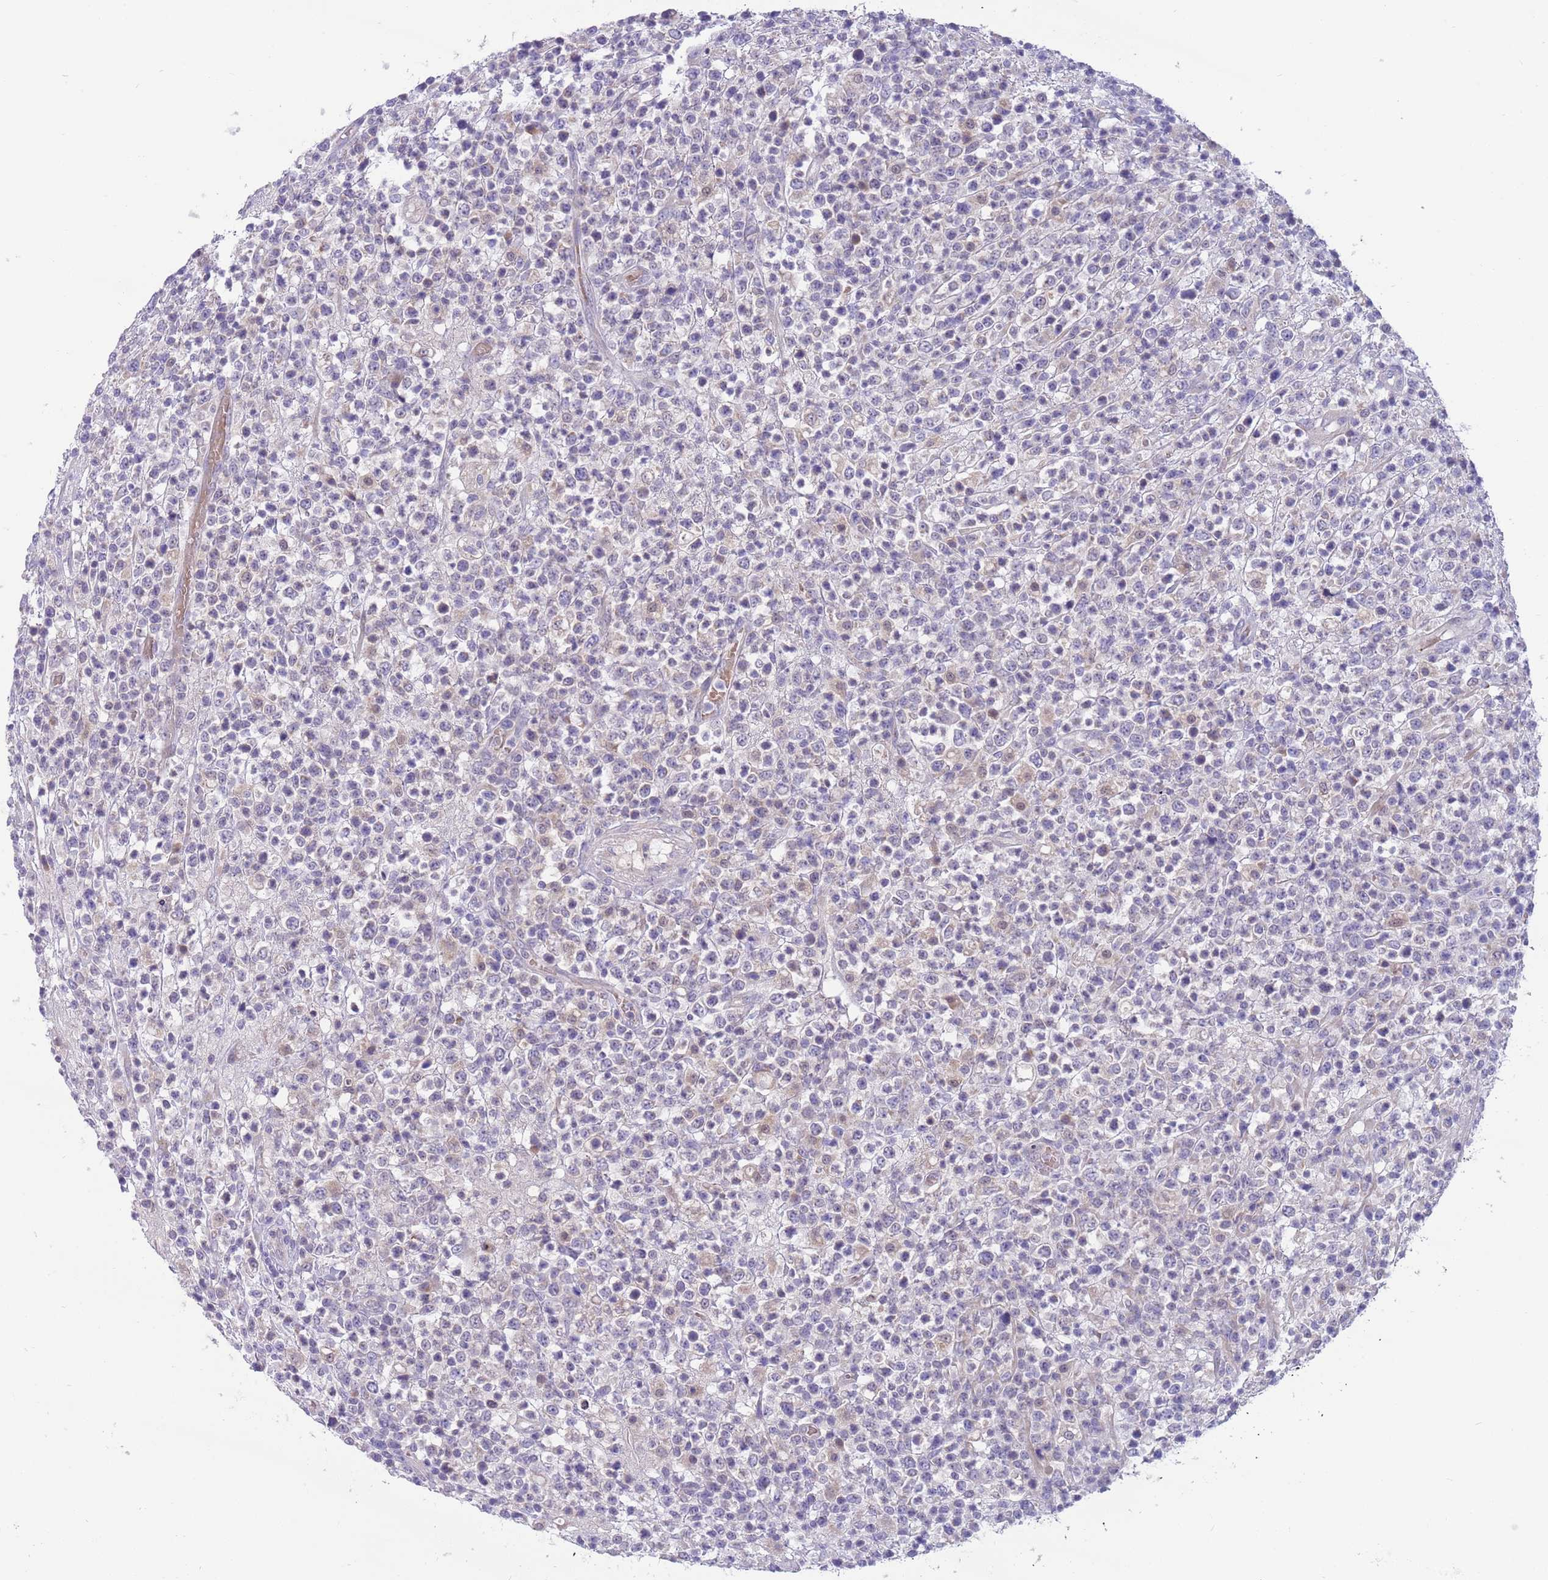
{"staining": {"intensity": "negative", "quantity": "none", "location": "none"}, "tissue": "lymphoma", "cell_type": "Tumor cells", "image_type": "cancer", "snomed": [{"axis": "morphology", "description": "Malignant lymphoma, non-Hodgkin's type, High grade"}, {"axis": "topography", "description": "Colon"}], "caption": "High power microscopy micrograph of an immunohistochemistry photomicrograph of lymphoma, revealing no significant staining in tumor cells.", "gene": "DDHD1", "patient": {"sex": "female", "age": 53}}